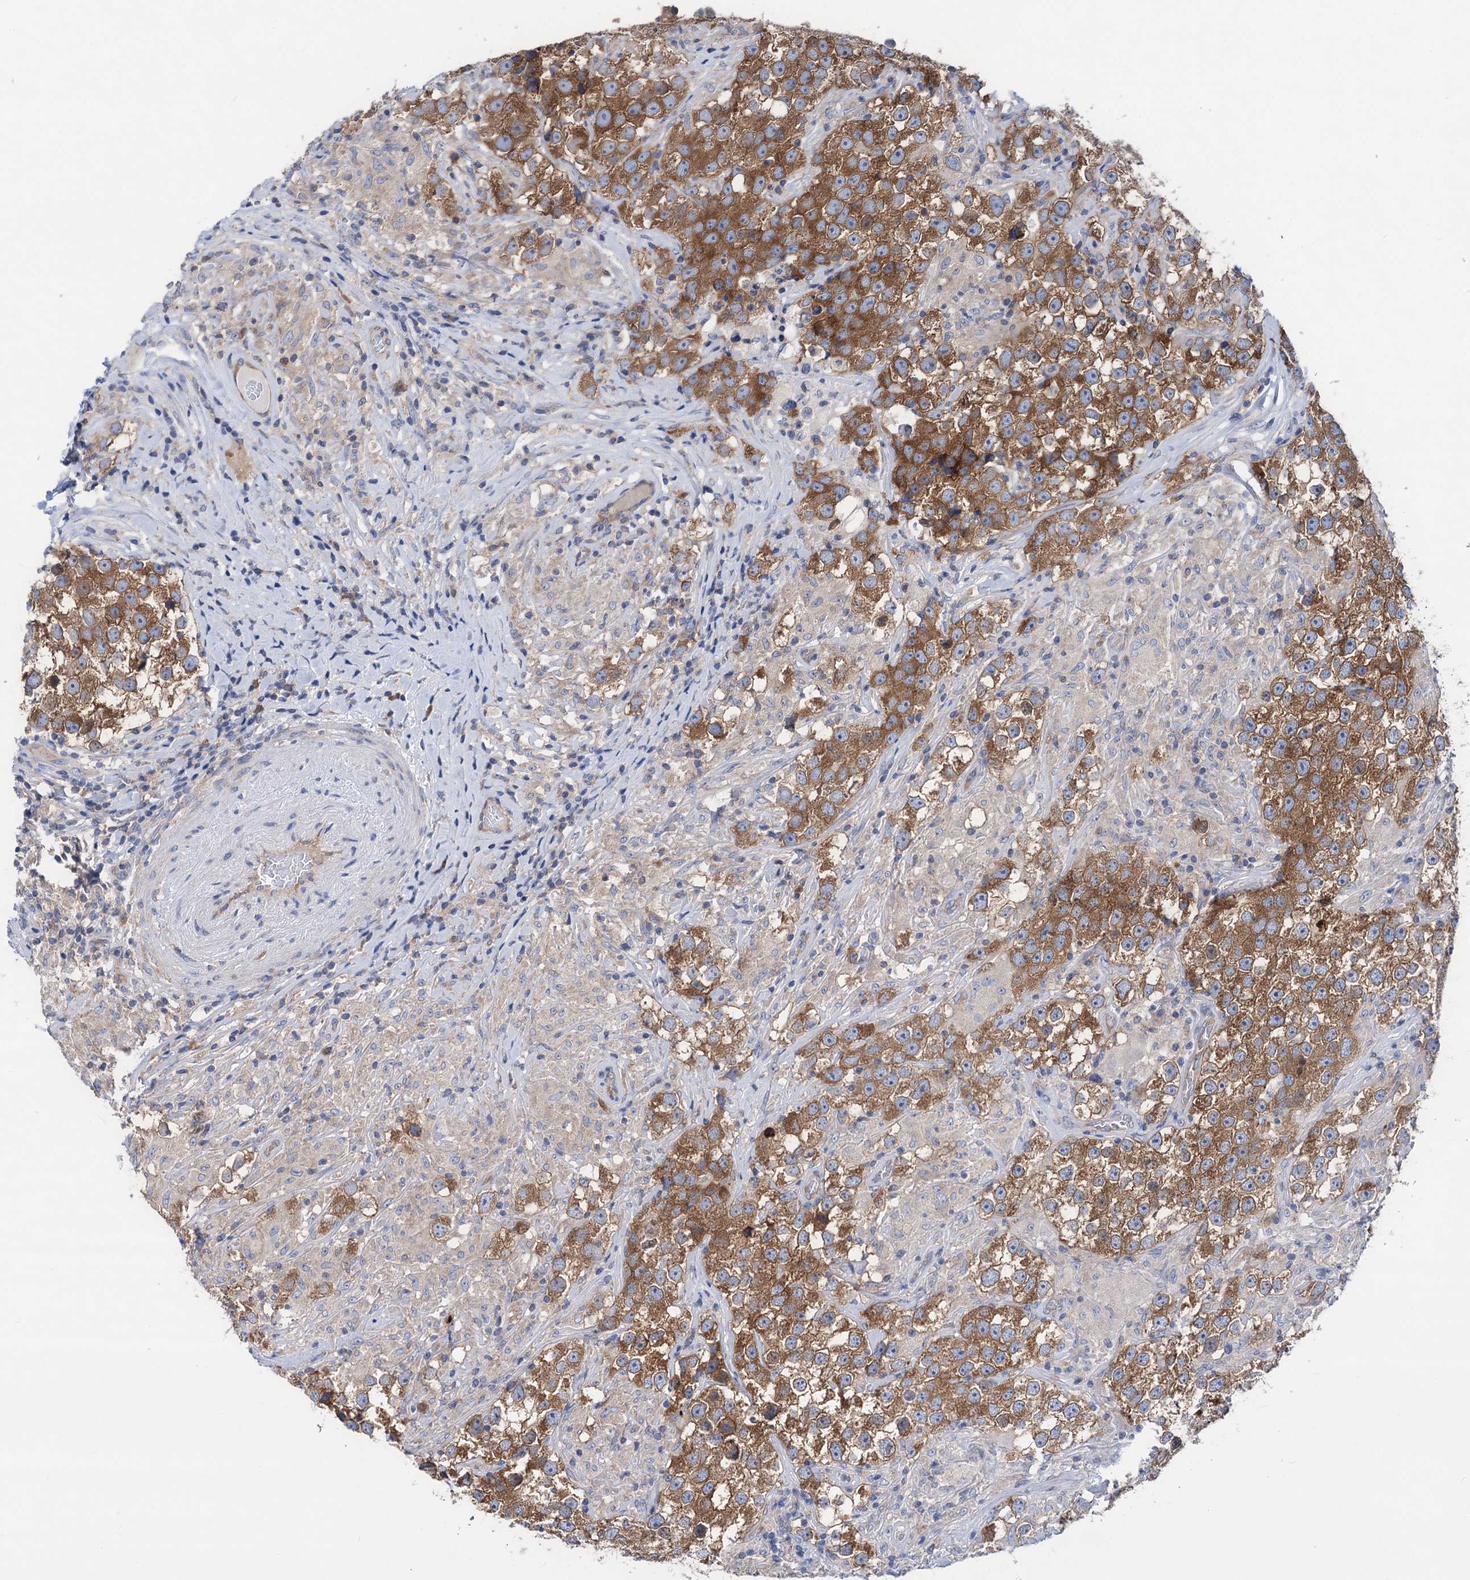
{"staining": {"intensity": "strong", "quantity": ">75%", "location": "cytoplasmic/membranous"}, "tissue": "testis cancer", "cell_type": "Tumor cells", "image_type": "cancer", "snomed": [{"axis": "morphology", "description": "Seminoma, NOS"}, {"axis": "topography", "description": "Testis"}], "caption": "About >75% of tumor cells in testis cancer (seminoma) exhibit strong cytoplasmic/membranous protein expression as visualized by brown immunohistochemical staining.", "gene": "ZNRD2", "patient": {"sex": "male", "age": 46}}